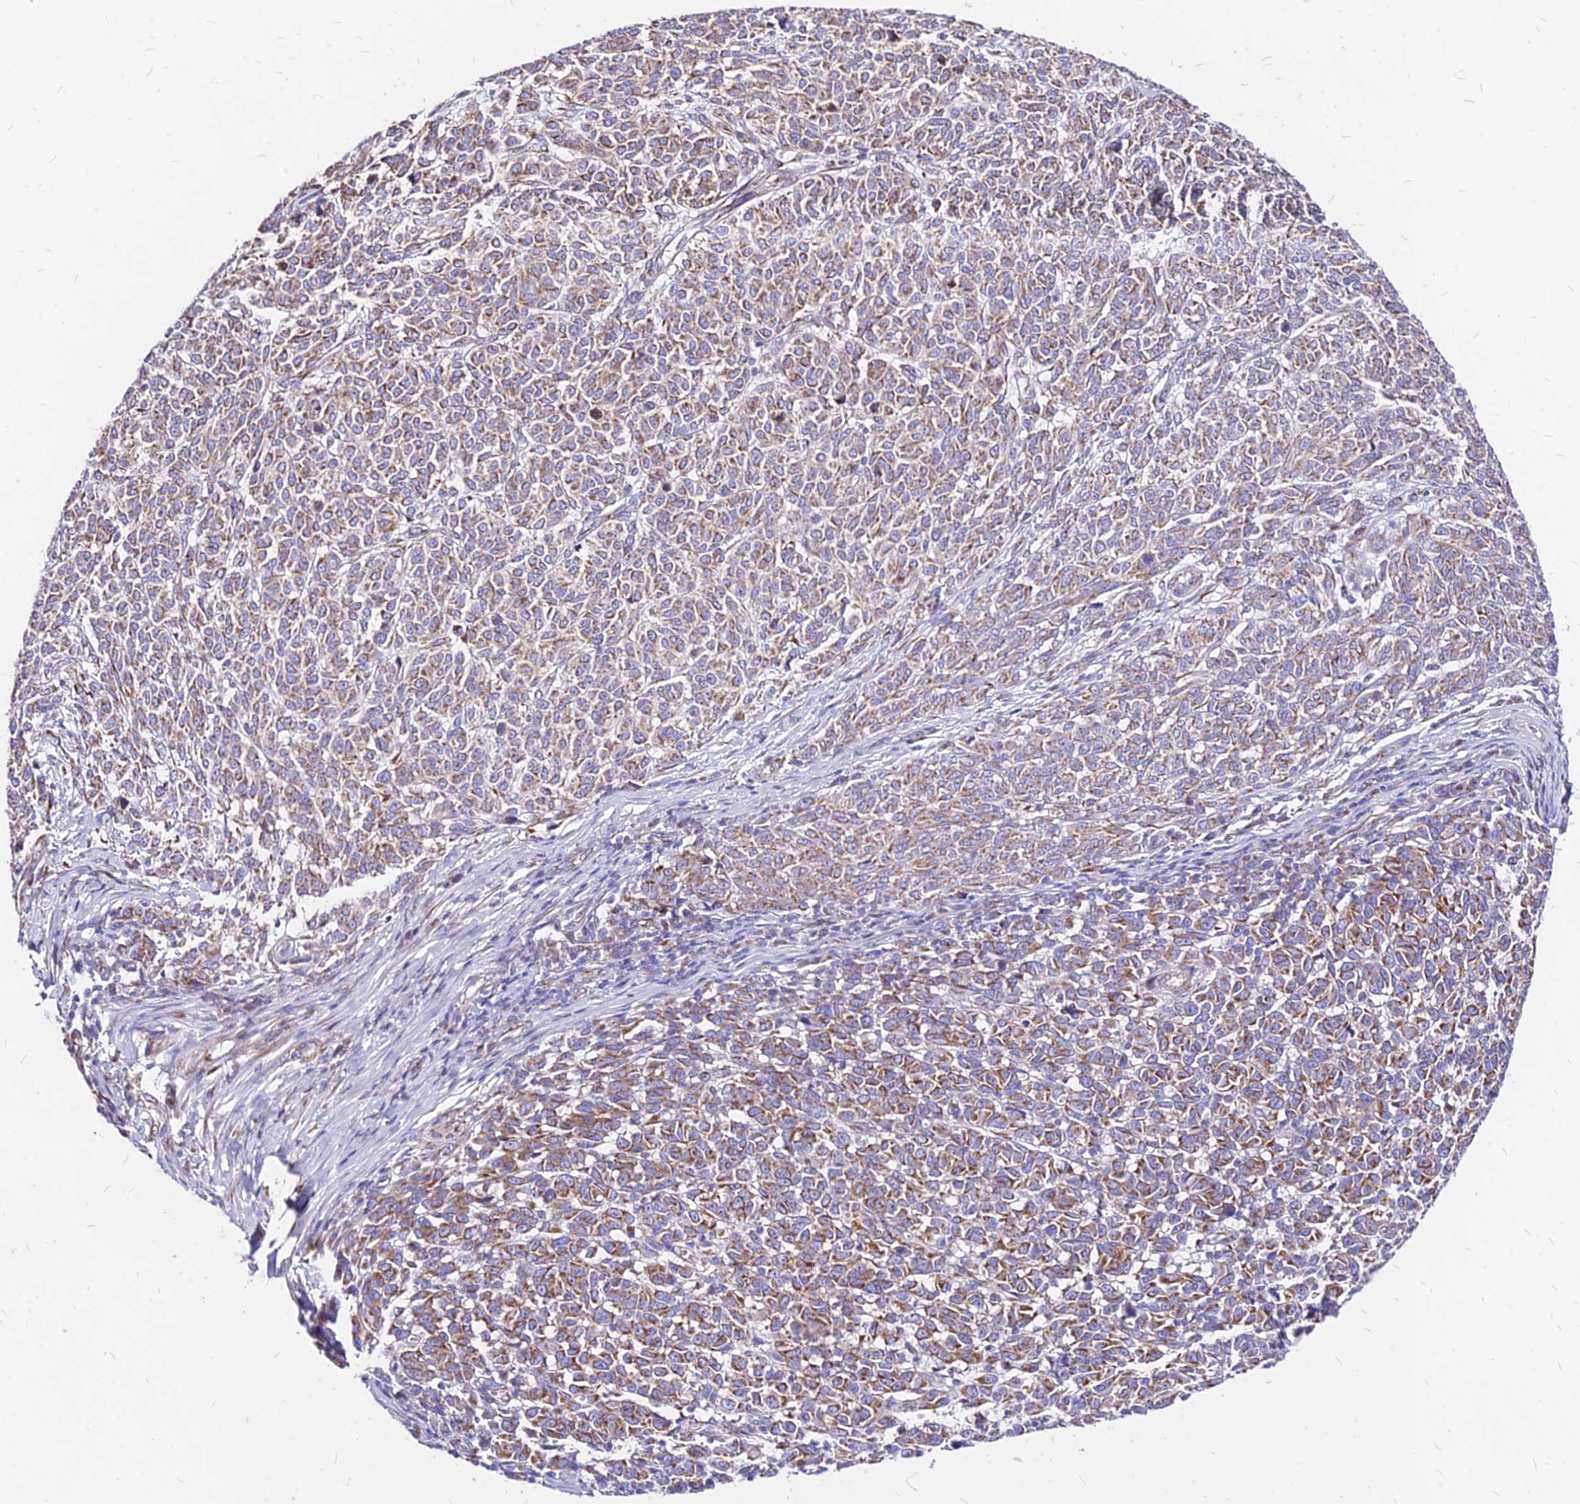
{"staining": {"intensity": "moderate", "quantity": ">75%", "location": "cytoplasmic/membranous"}, "tissue": "melanoma", "cell_type": "Tumor cells", "image_type": "cancer", "snomed": [{"axis": "morphology", "description": "Malignant melanoma, NOS"}, {"axis": "topography", "description": "Skin"}], "caption": "Tumor cells demonstrate medium levels of moderate cytoplasmic/membranous staining in about >75% of cells in melanoma.", "gene": "MRPL3", "patient": {"sex": "male", "age": 49}}